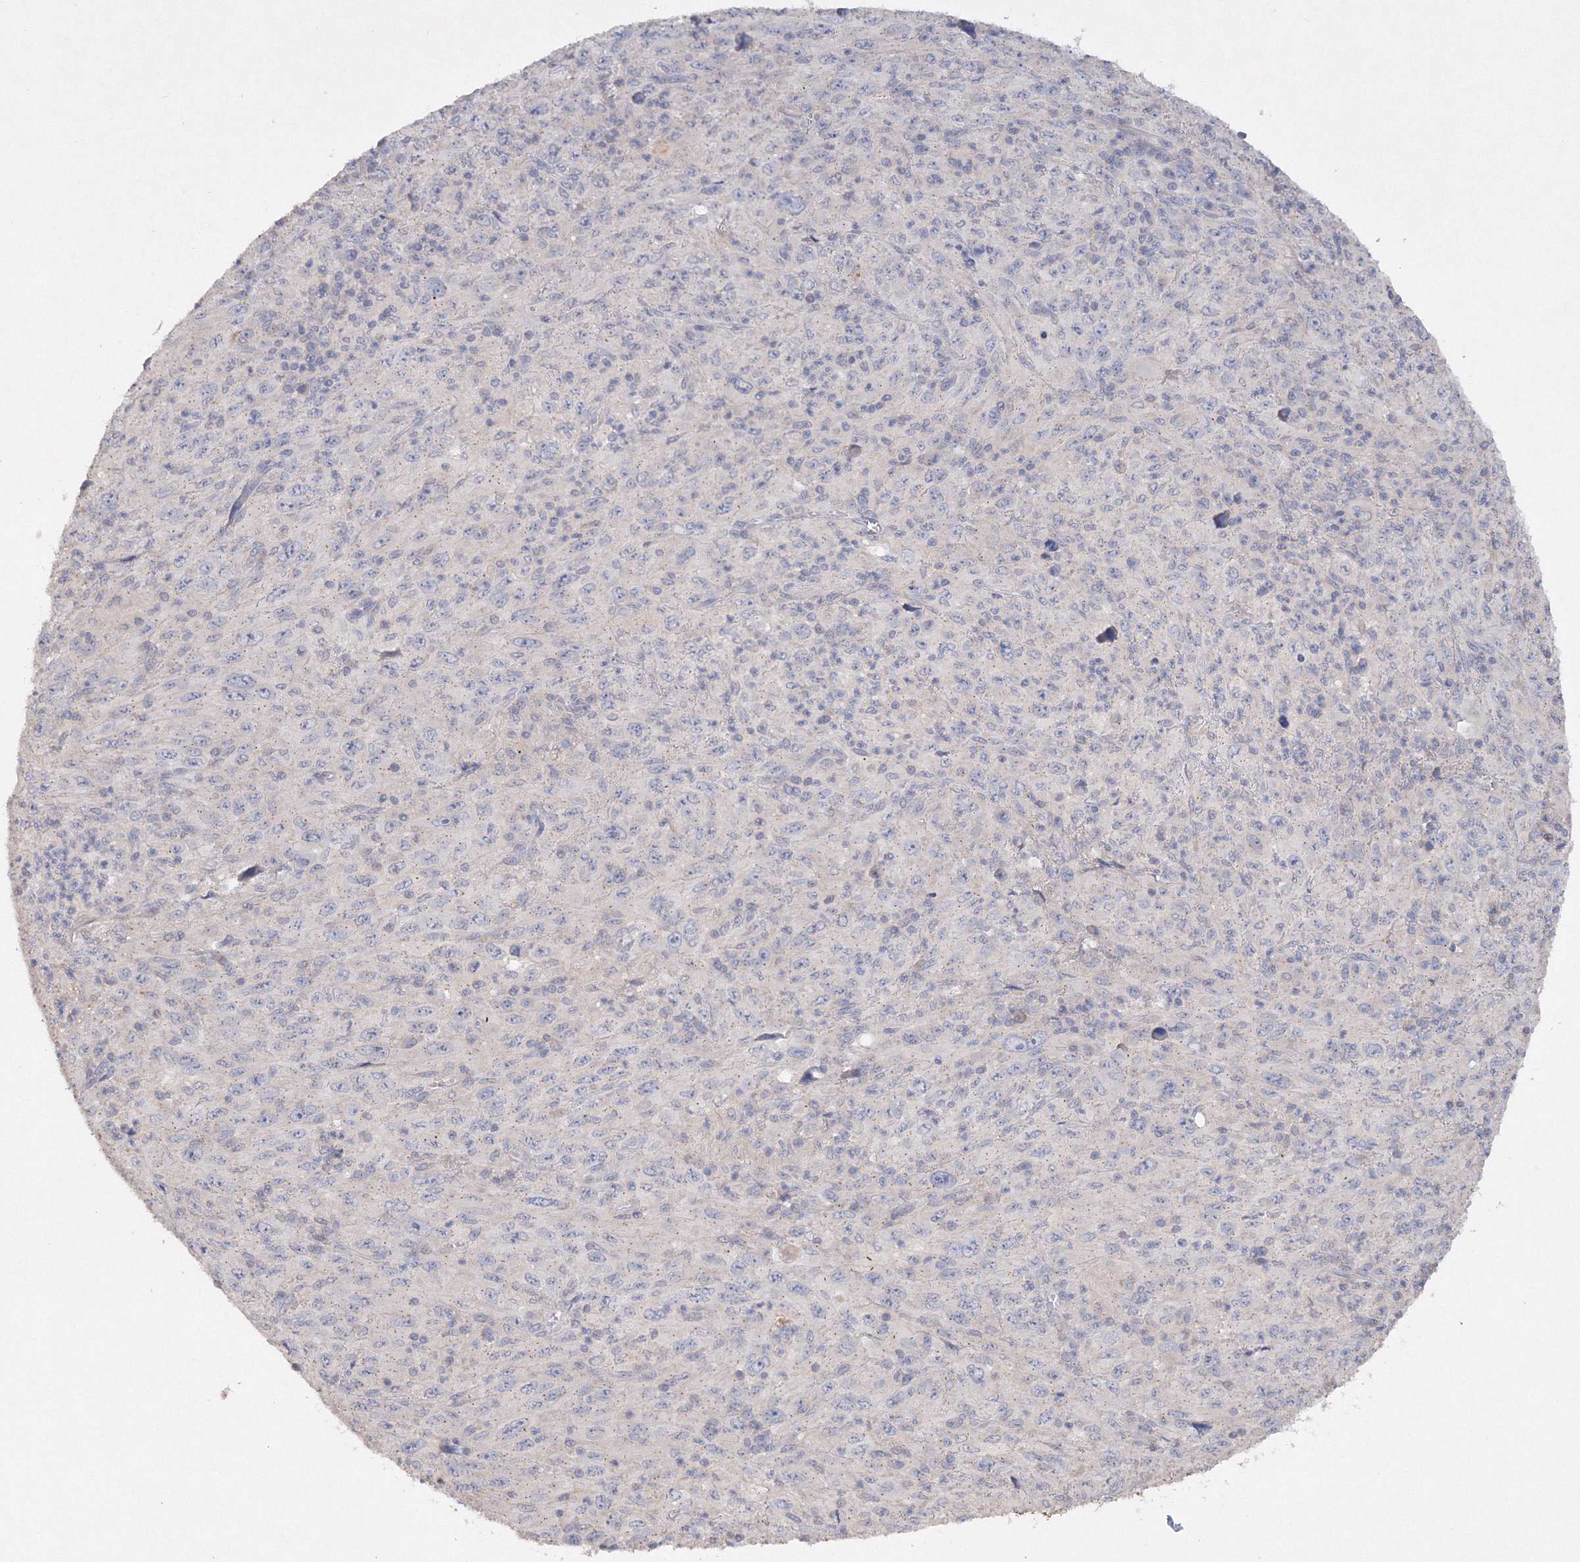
{"staining": {"intensity": "negative", "quantity": "none", "location": "none"}, "tissue": "melanoma", "cell_type": "Tumor cells", "image_type": "cancer", "snomed": [{"axis": "morphology", "description": "Malignant melanoma, Metastatic site"}, {"axis": "topography", "description": "Skin"}], "caption": "Immunohistochemistry histopathology image of human melanoma stained for a protein (brown), which shows no expression in tumor cells.", "gene": "GLS", "patient": {"sex": "female", "age": 56}}